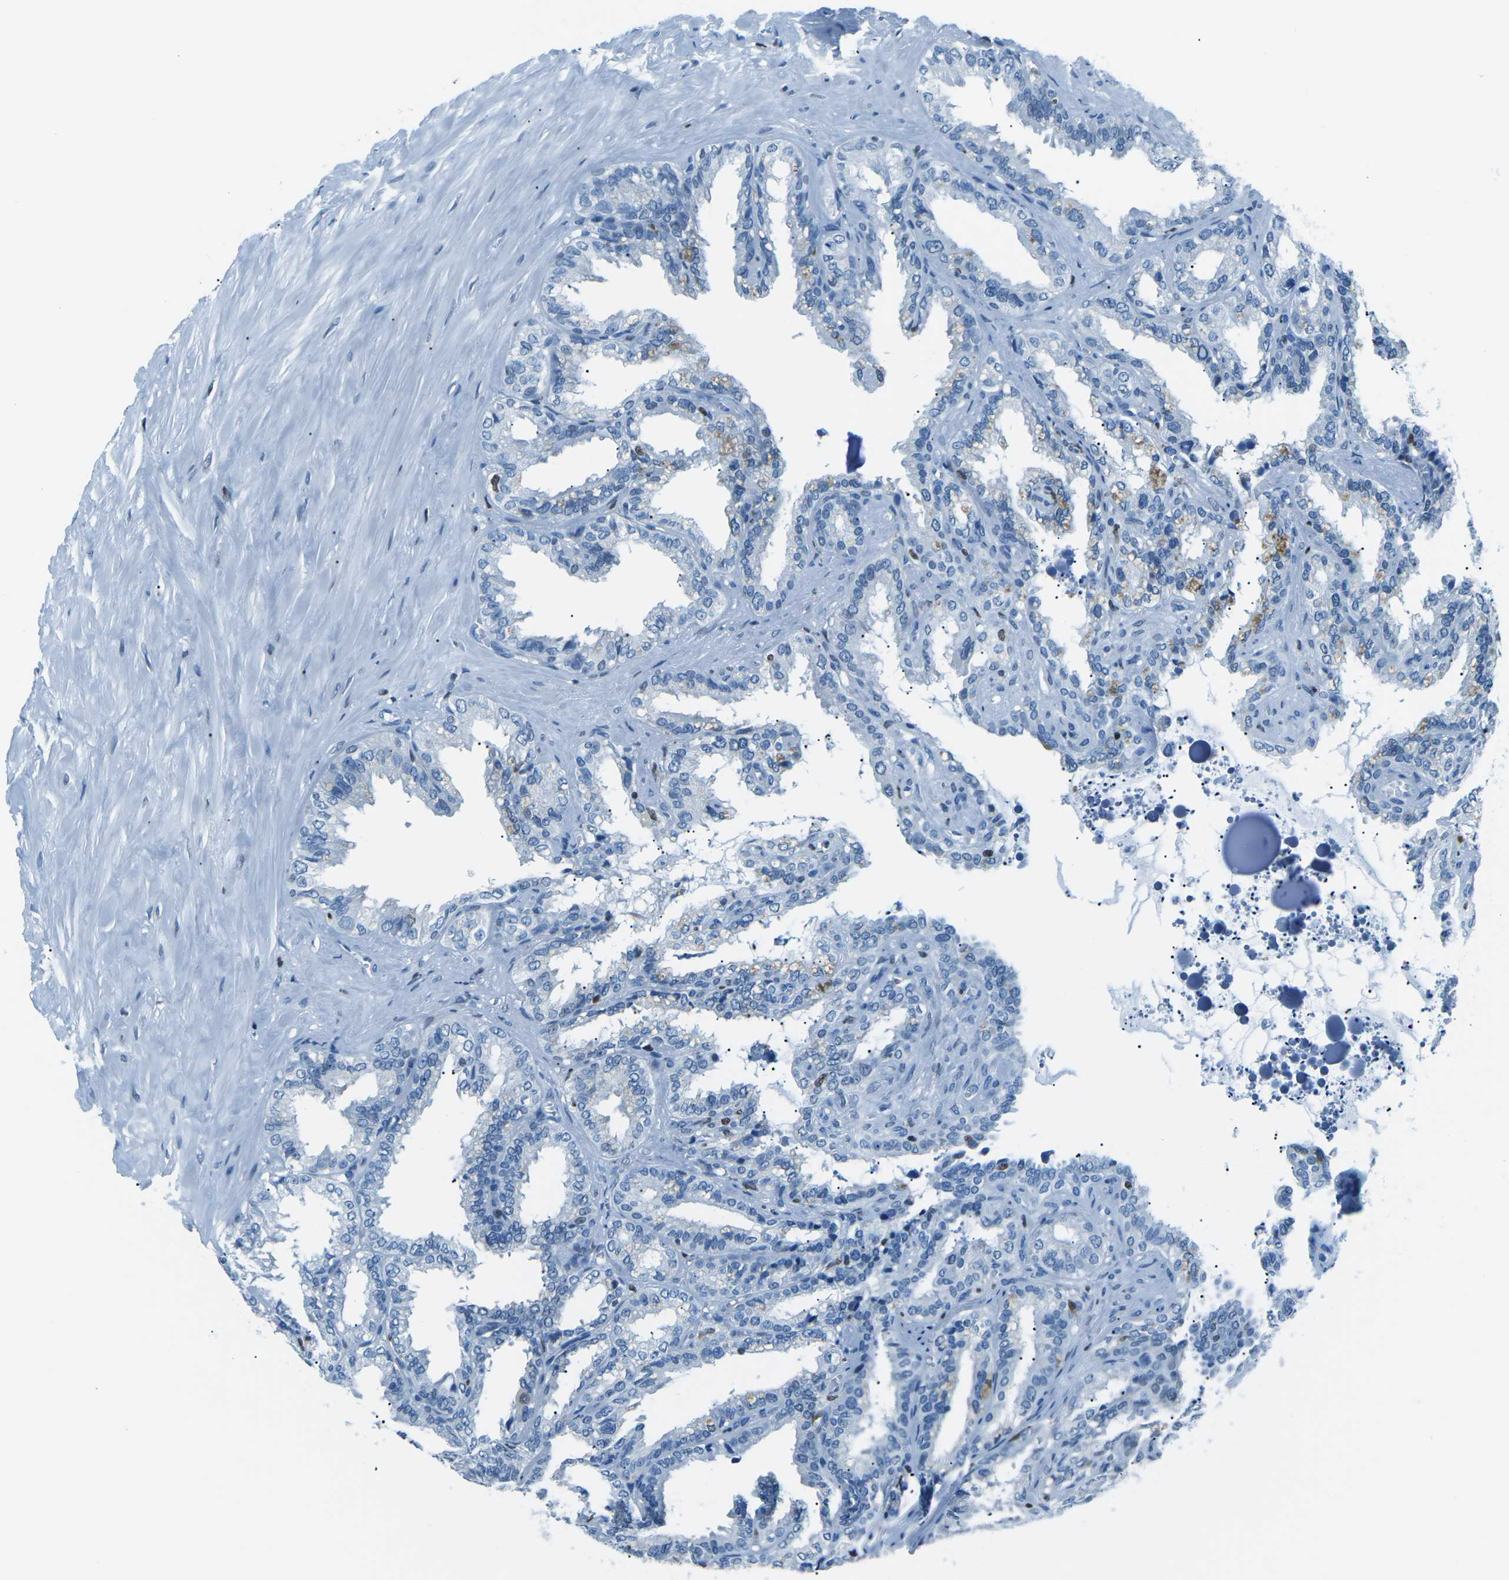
{"staining": {"intensity": "moderate", "quantity": "<25%", "location": "cytoplasmic/membranous,nuclear"}, "tissue": "seminal vesicle", "cell_type": "Glandular cells", "image_type": "normal", "snomed": [{"axis": "morphology", "description": "Normal tissue, NOS"}, {"axis": "topography", "description": "Seminal veicle"}], "caption": "Seminal vesicle stained with immunohistochemistry exhibits moderate cytoplasmic/membranous,nuclear expression in approximately <25% of glandular cells. (IHC, brightfield microscopy, high magnification).", "gene": "CELF2", "patient": {"sex": "male", "age": 64}}